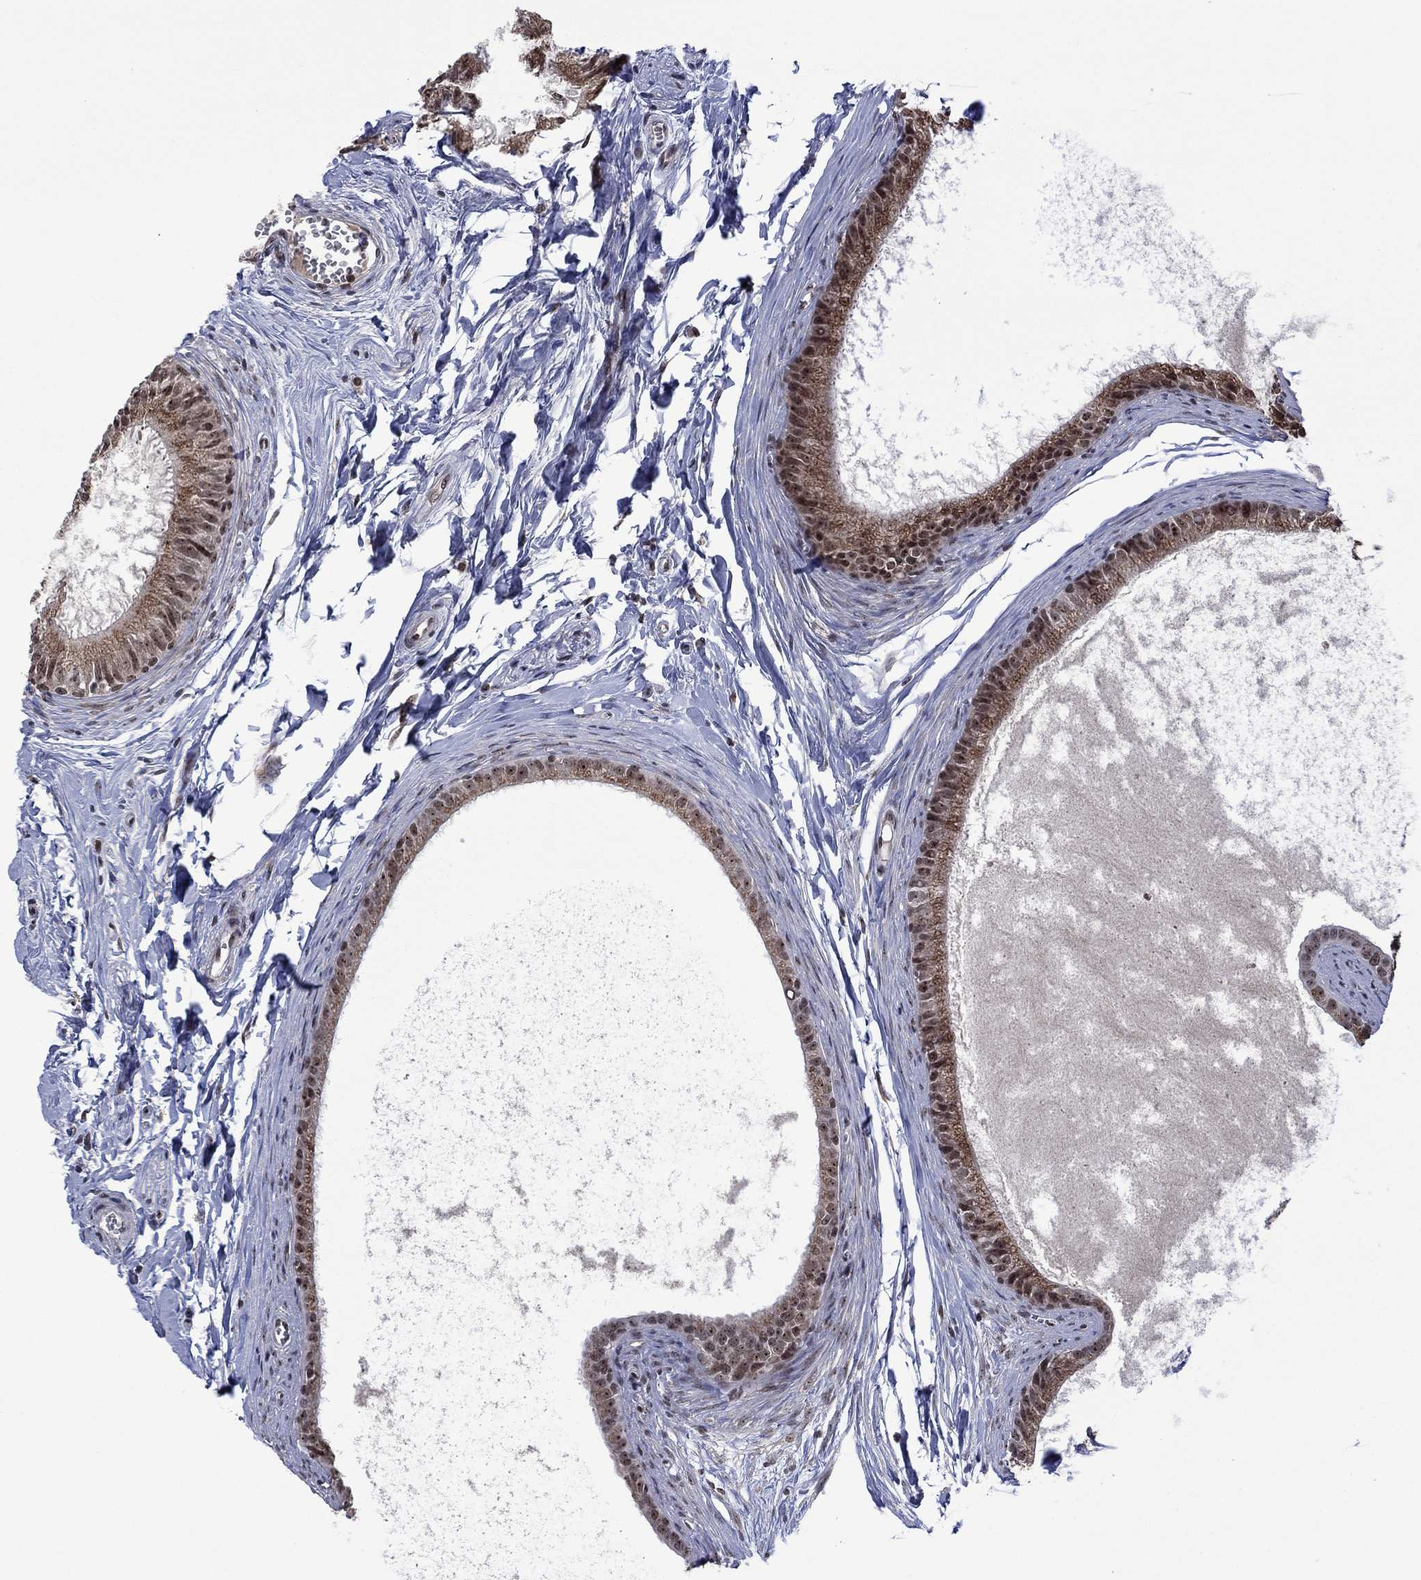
{"staining": {"intensity": "moderate", "quantity": "<25%", "location": "cytoplasmic/membranous,nuclear"}, "tissue": "epididymis", "cell_type": "Glandular cells", "image_type": "normal", "snomed": [{"axis": "morphology", "description": "Normal tissue, NOS"}, {"axis": "topography", "description": "Epididymis"}], "caption": "A brown stain labels moderate cytoplasmic/membranous,nuclear positivity of a protein in glandular cells of benign epididymis.", "gene": "FBLL1", "patient": {"sex": "male", "age": 51}}